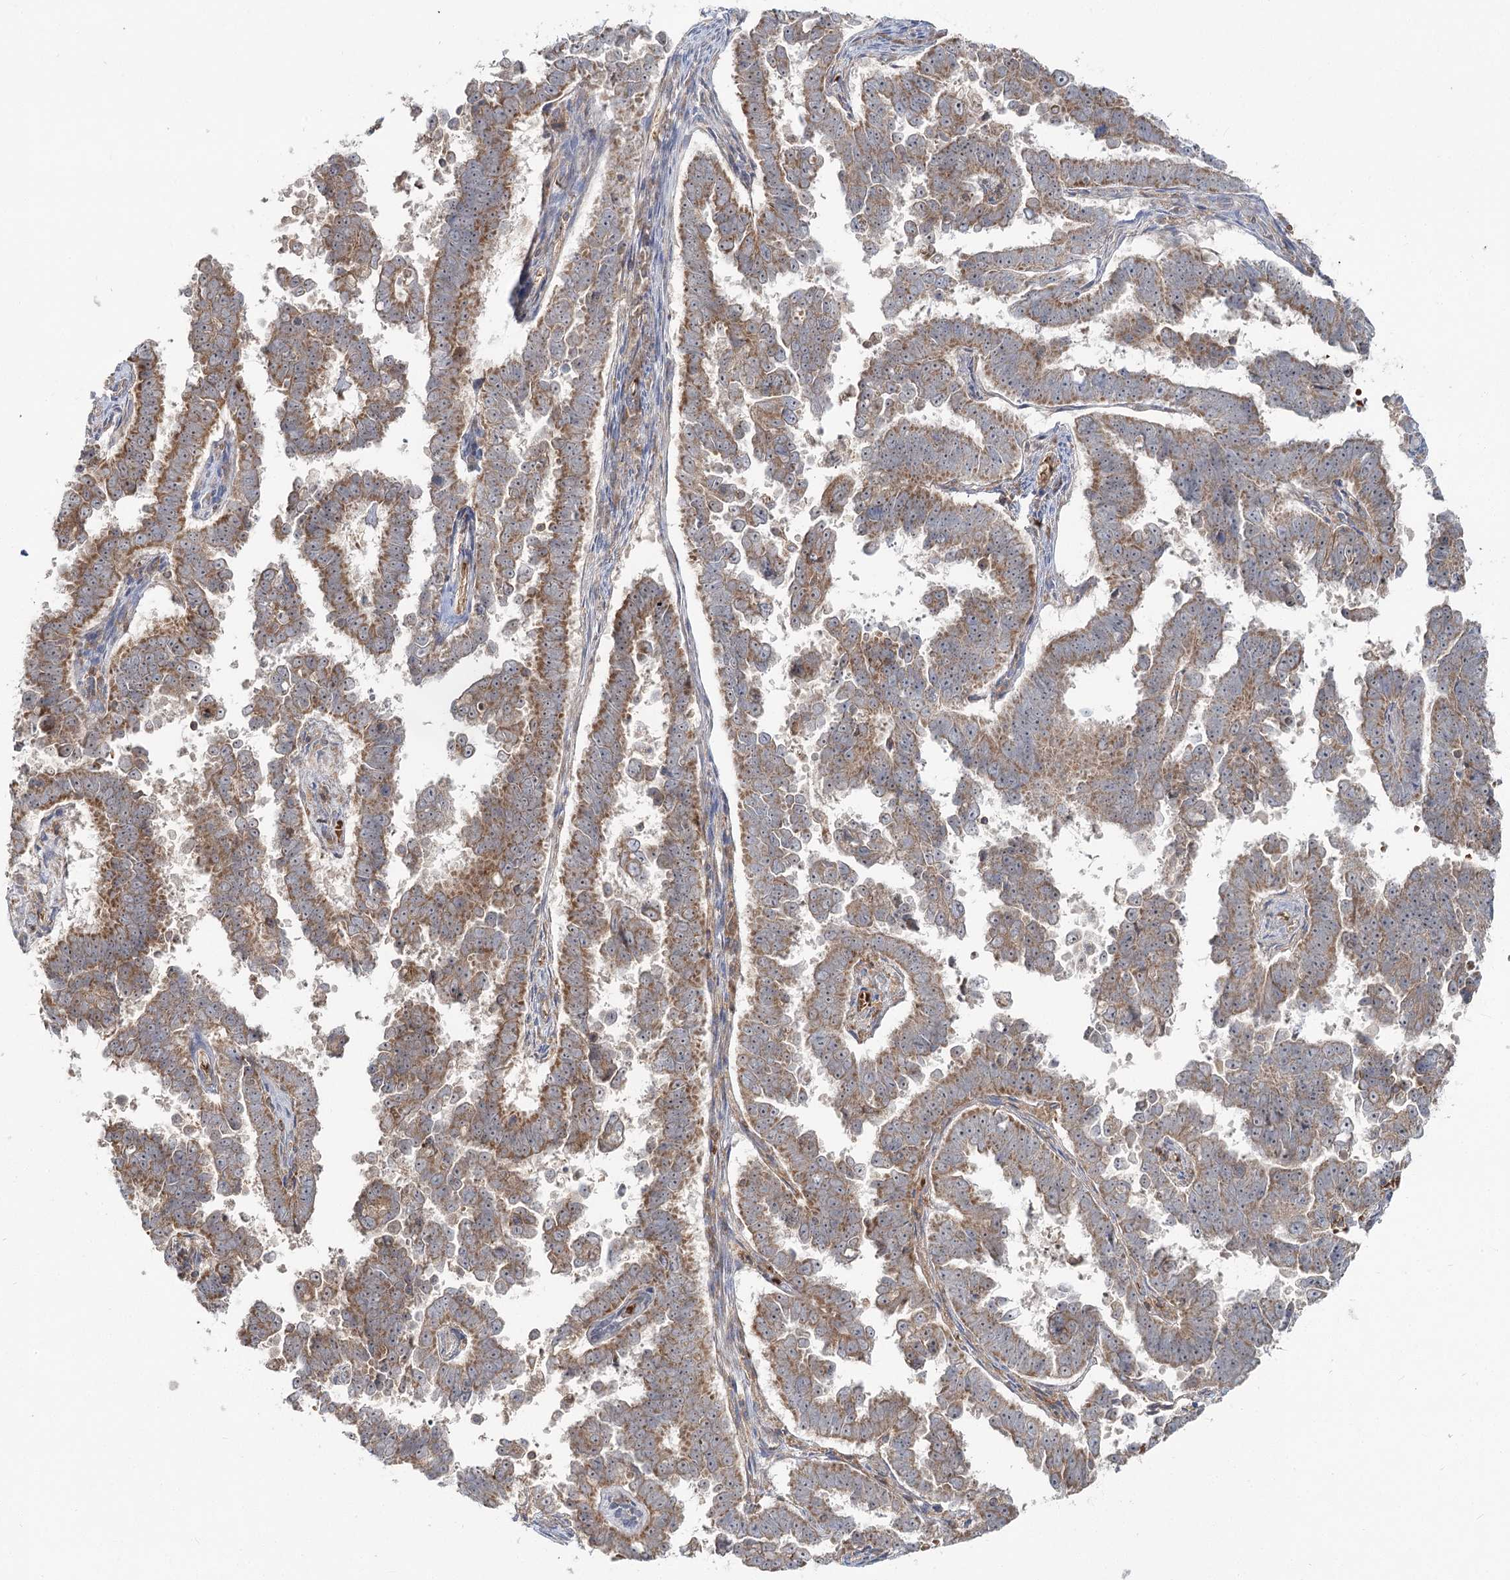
{"staining": {"intensity": "moderate", "quantity": ">75%", "location": "cytoplasmic/membranous"}, "tissue": "endometrial cancer", "cell_type": "Tumor cells", "image_type": "cancer", "snomed": [{"axis": "morphology", "description": "Adenocarcinoma, NOS"}, {"axis": "topography", "description": "Endometrium"}], "caption": "DAB immunohistochemical staining of endometrial adenocarcinoma exhibits moderate cytoplasmic/membranous protein expression in approximately >75% of tumor cells.", "gene": "PCBD2", "patient": {"sex": "female", "age": 75}}